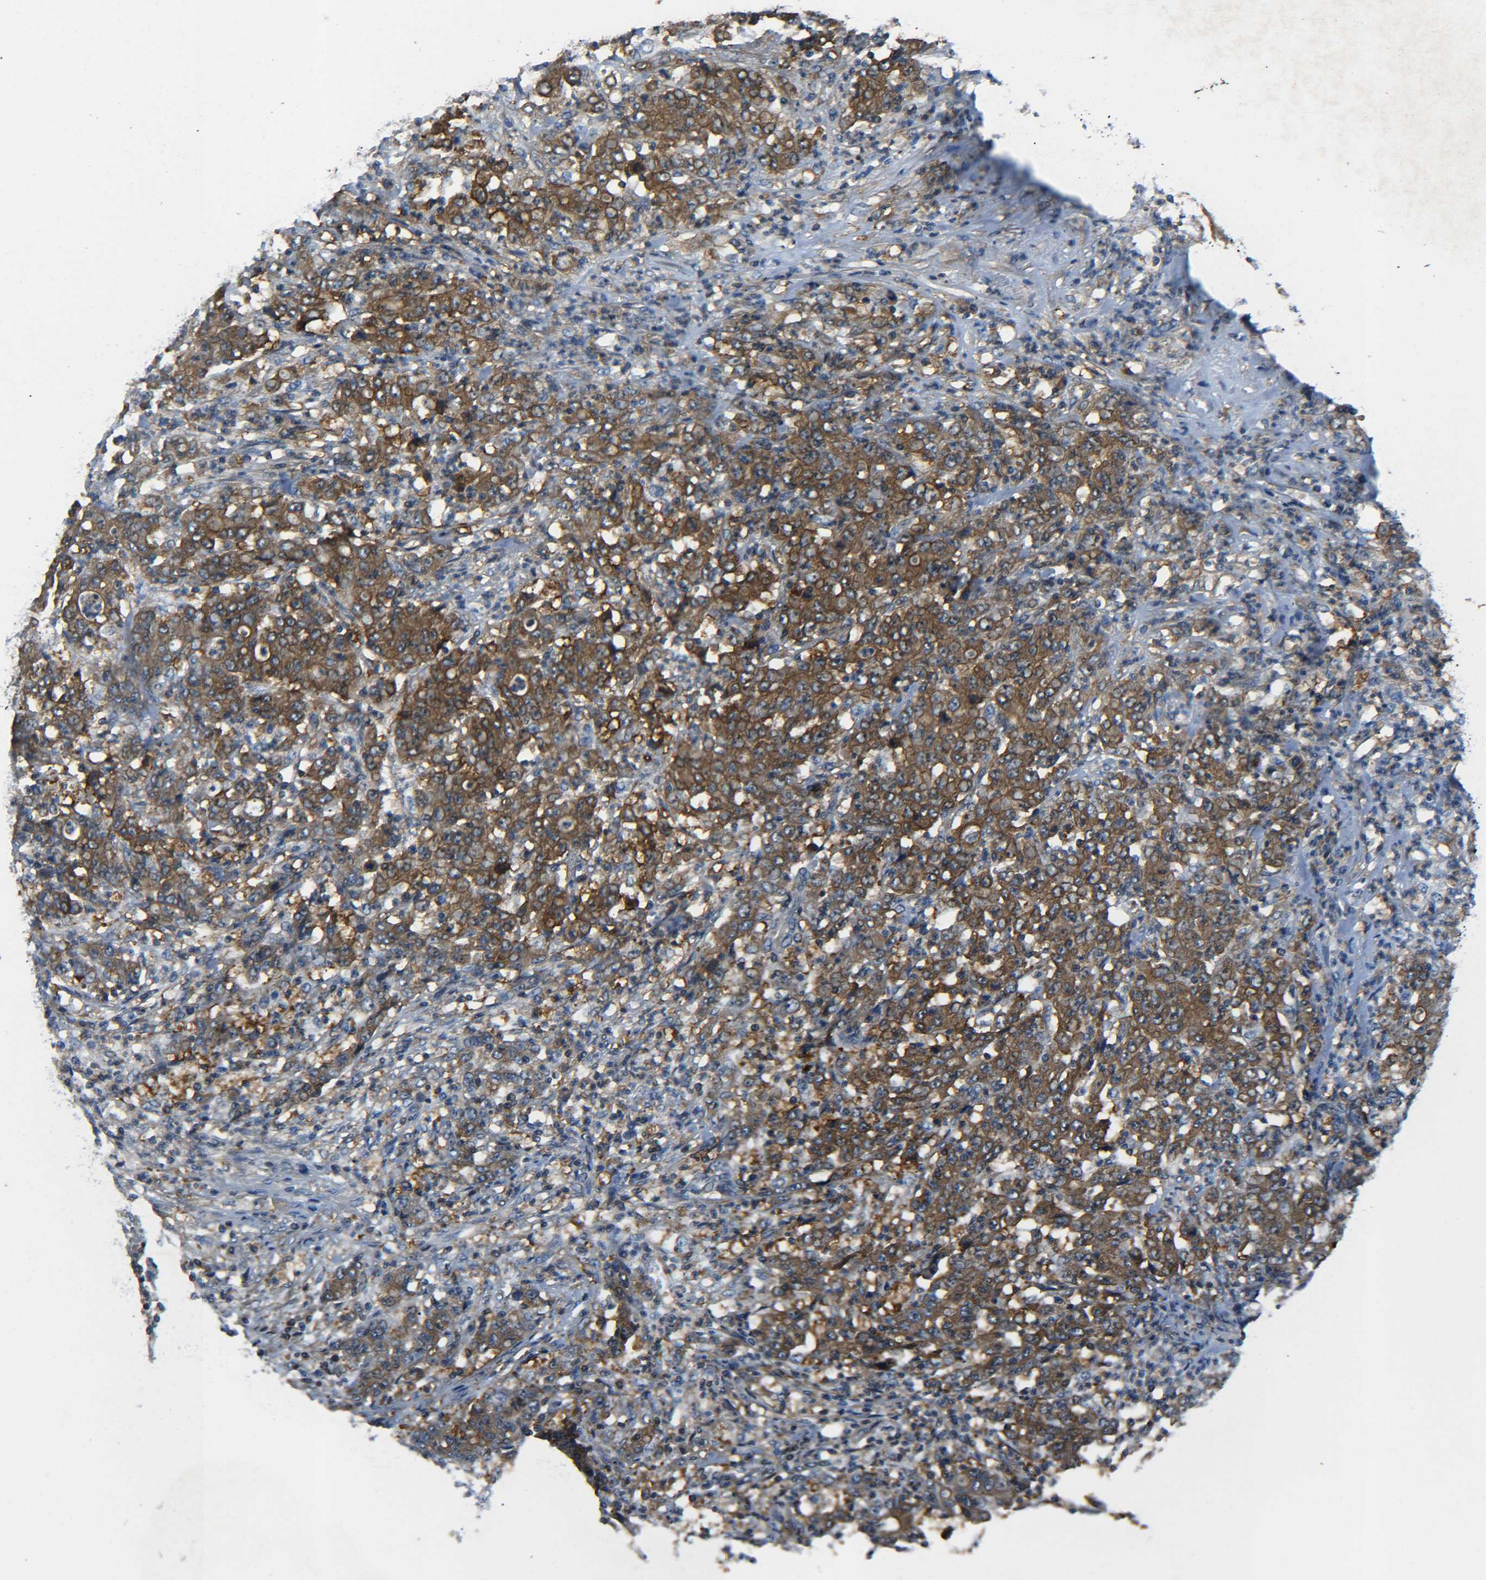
{"staining": {"intensity": "strong", "quantity": ">75%", "location": "cytoplasmic/membranous"}, "tissue": "stomach cancer", "cell_type": "Tumor cells", "image_type": "cancer", "snomed": [{"axis": "morphology", "description": "Adenocarcinoma, NOS"}, {"axis": "topography", "description": "Stomach, lower"}], "caption": "IHC photomicrograph of neoplastic tissue: stomach adenocarcinoma stained using immunohistochemistry (IHC) reveals high levels of strong protein expression localized specifically in the cytoplasmic/membranous of tumor cells, appearing as a cytoplasmic/membranous brown color.", "gene": "PREB", "patient": {"sex": "female", "age": 71}}